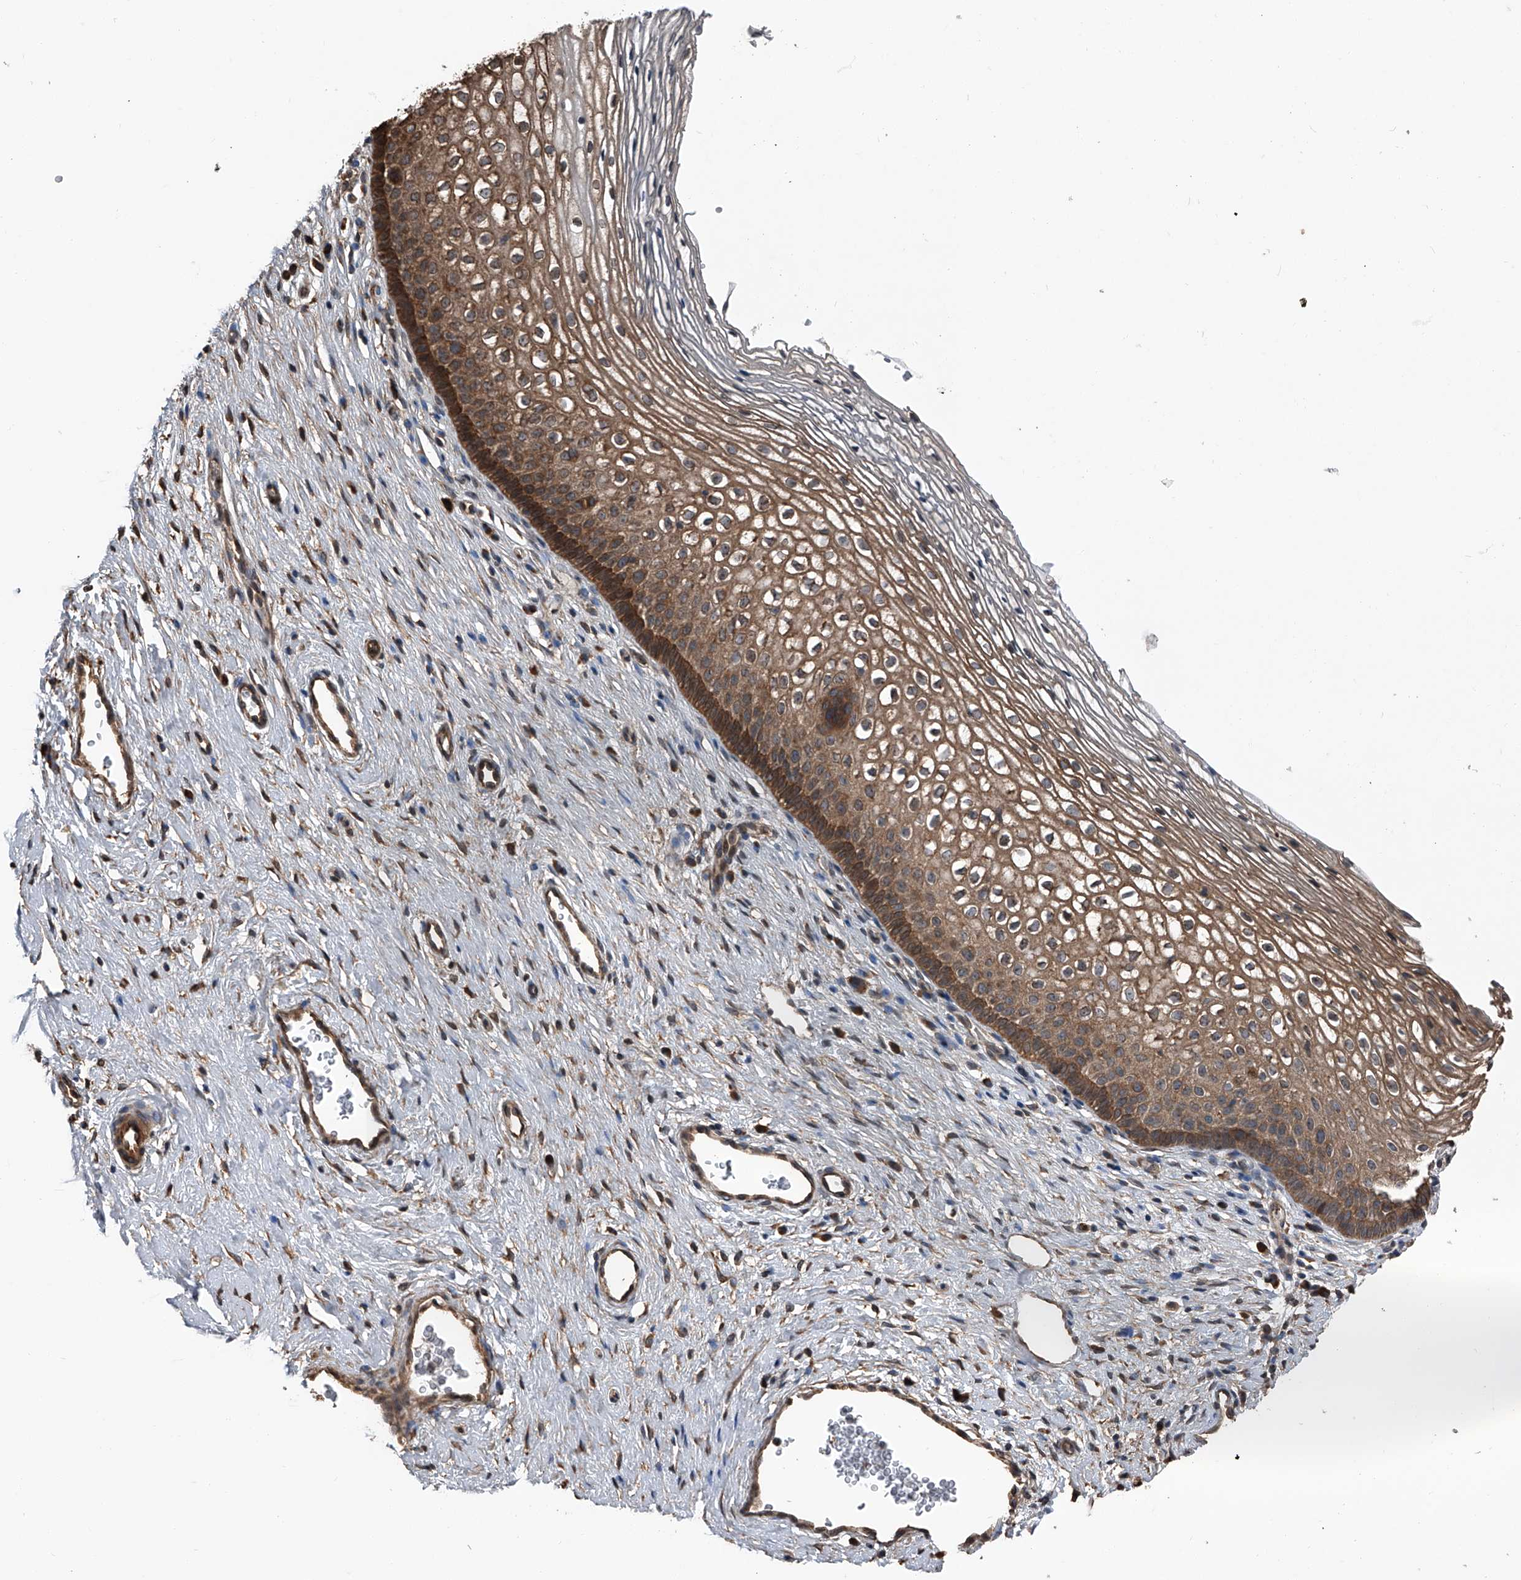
{"staining": {"intensity": "weak", "quantity": ">75%", "location": "cytoplasmic/membranous"}, "tissue": "cervix", "cell_type": "Glandular cells", "image_type": "normal", "snomed": [{"axis": "morphology", "description": "Normal tissue, NOS"}, {"axis": "topography", "description": "Cervix"}], "caption": "High-power microscopy captured an immunohistochemistry (IHC) photomicrograph of unremarkable cervix, revealing weak cytoplasmic/membranous expression in about >75% of glandular cells. (Brightfield microscopy of DAB IHC at high magnification).", "gene": "KCNJ2", "patient": {"sex": "female", "age": 27}}